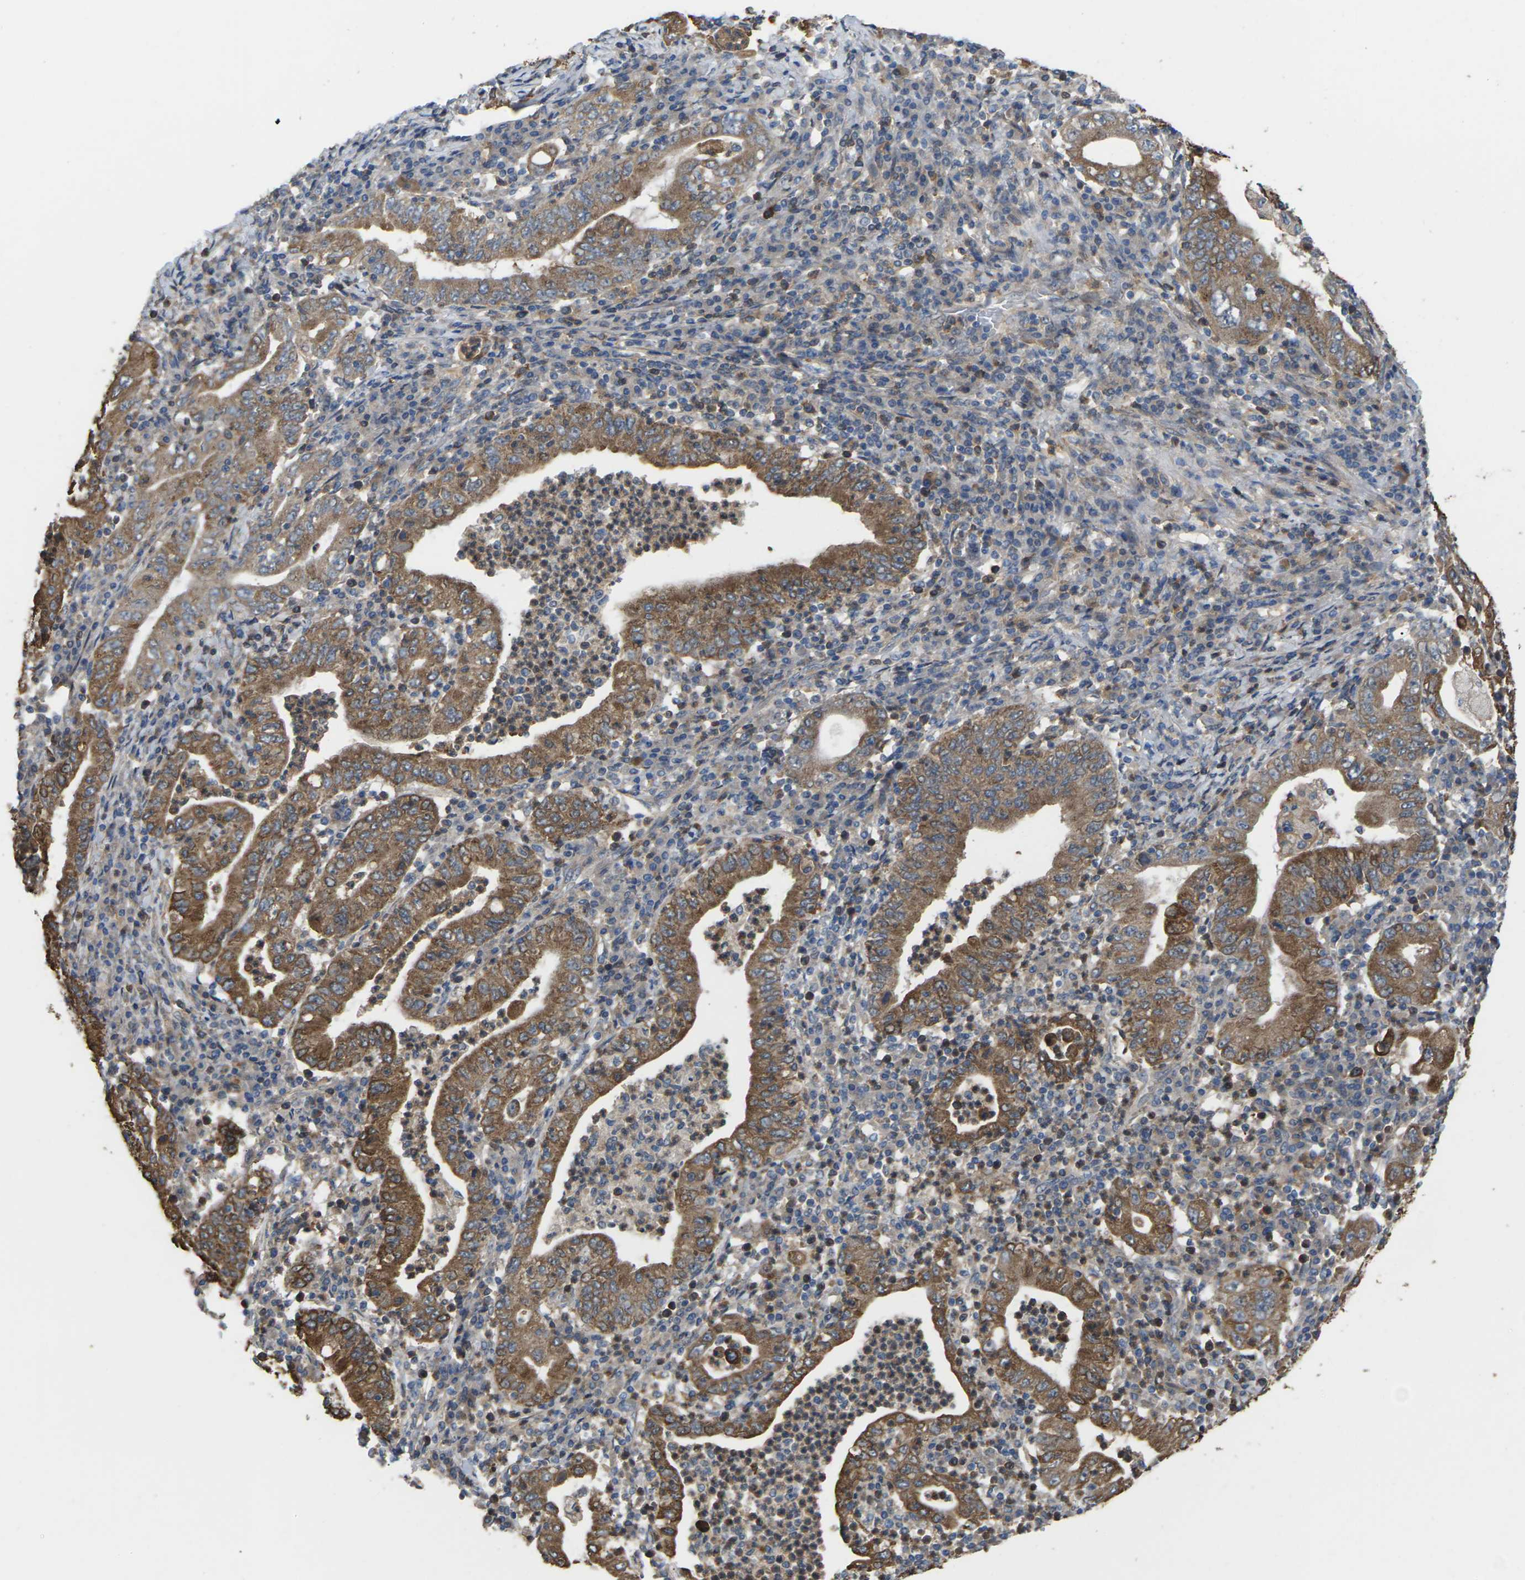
{"staining": {"intensity": "moderate", "quantity": ">75%", "location": "cytoplasmic/membranous"}, "tissue": "stomach cancer", "cell_type": "Tumor cells", "image_type": "cancer", "snomed": [{"axis": "morphology", "description": "Normal tissue, NOS"}, {"axis": "morphology", "description": "Adenocarcinoma, NOS"}, {"axis": "topography", "description": "Esophagus"}, {"axis": "topography", "description": "Stomach, upper"}, {"axis": "topography", "description": "Peripheral nerve tissue"}], "caption": "Brown immunohistochemical staining in human stomach cancer displays moderate cytoplasmic/membranous staining in approximately >75% of tumor cells.", "gene": "TIAM1", "patient": {"sex": "male", "age": 62}}